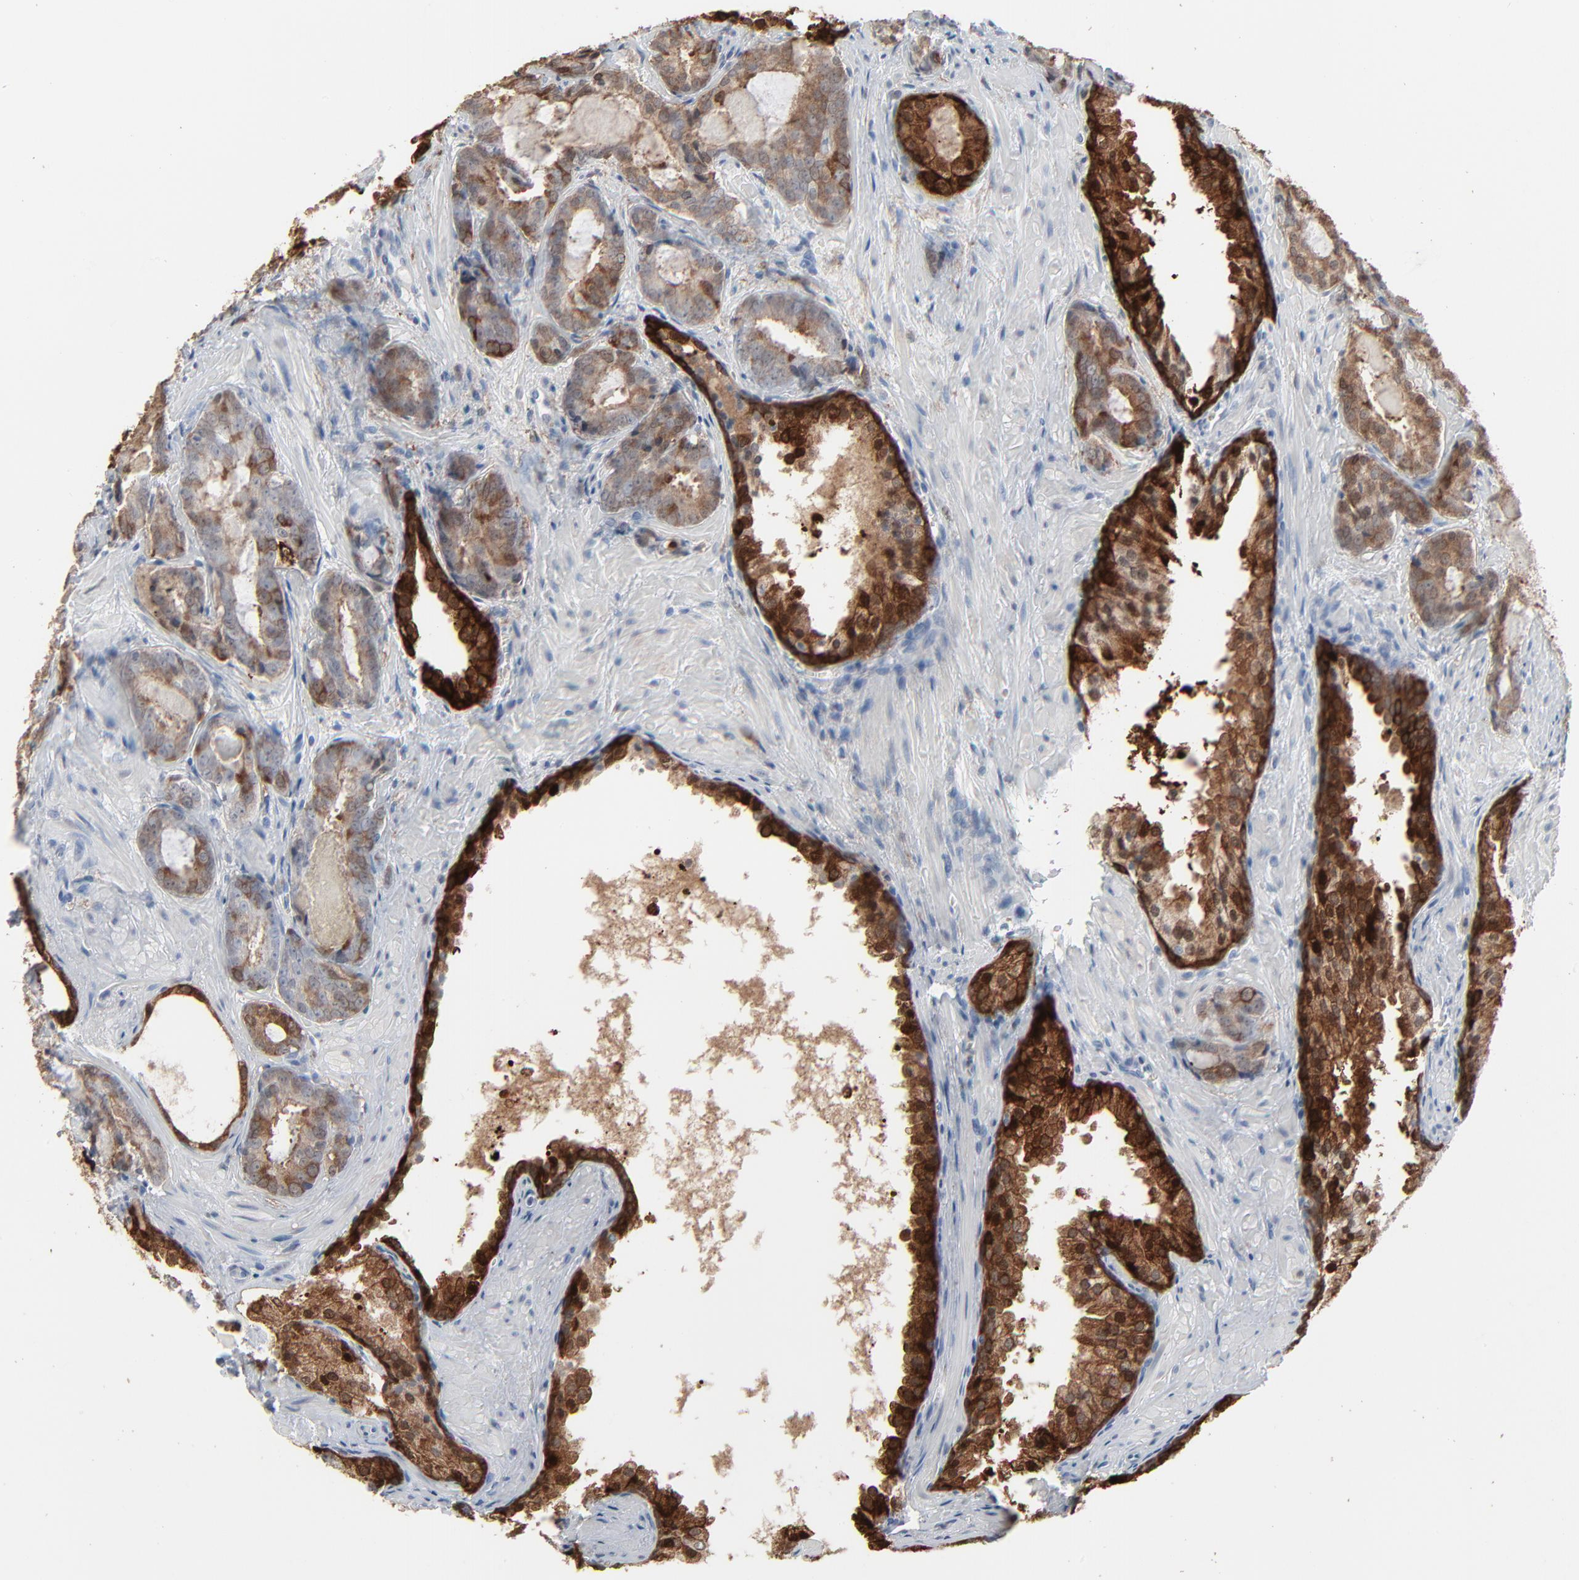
{"staining": {"intensity": "weak", "quantity": ">75%", "location": "cytoplasmic/membranous"}, "tissue": "prostate cancer", "cell_type": "Tumor cells", "image_type": "cancer", "snomed": [{"axis": "morphology", "description": "Adenocarcinoma, Medium grade"}, {"axis": "topography", "description": "Prostate"}], "caption": "A brown stain labels weak cytoplasmic/membranous positivity of a protein in human prostate cancer (adenocarcinoma (medium-grade)) tumor cells. The protein of interest is shown in brown color, while the nuclei are stained blue.", "gene": "PHGDH", "patient": {"sex": "male", "age": 64}}